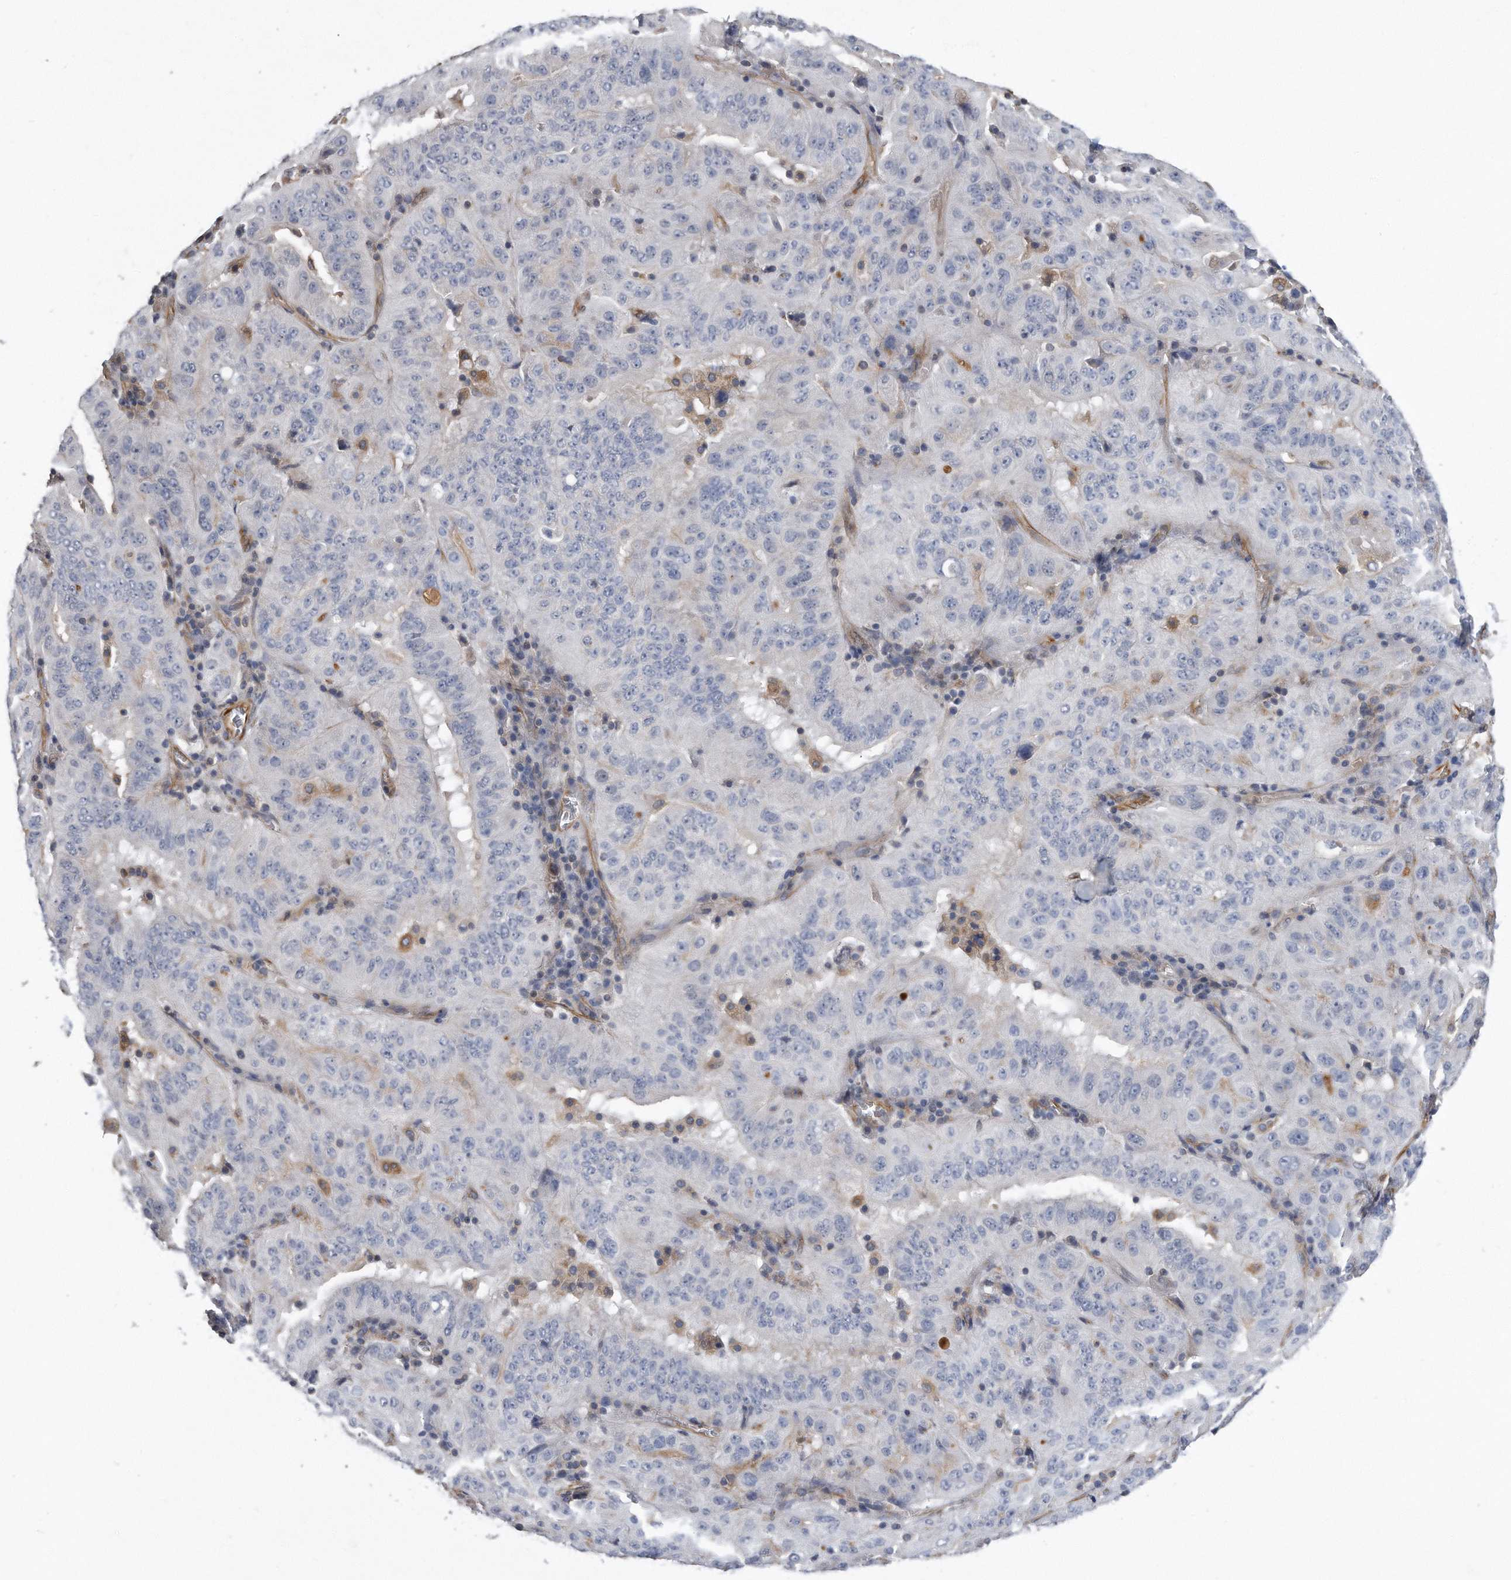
{"staining": {"intensity": "negative", "quantity": "none", "location": "none"}, "tissue": "pancreatic cancer", "cell_type": "Tumor cells", "image_type": "cancer", "snomed": [{"axis": "morphology", "description": "Adenocarcinoma, NOS"}, {"axis": "topography", "description": "Pancreas"}], "caption": "DAB (3,3'-diaminobenzidine) immunohistochemical staining of human adenocarcinoma (pancreatic) reveals no significant staining in tumor cells.", "gene": "GPC1", "patient": {"sex": "male", "age": 63}}